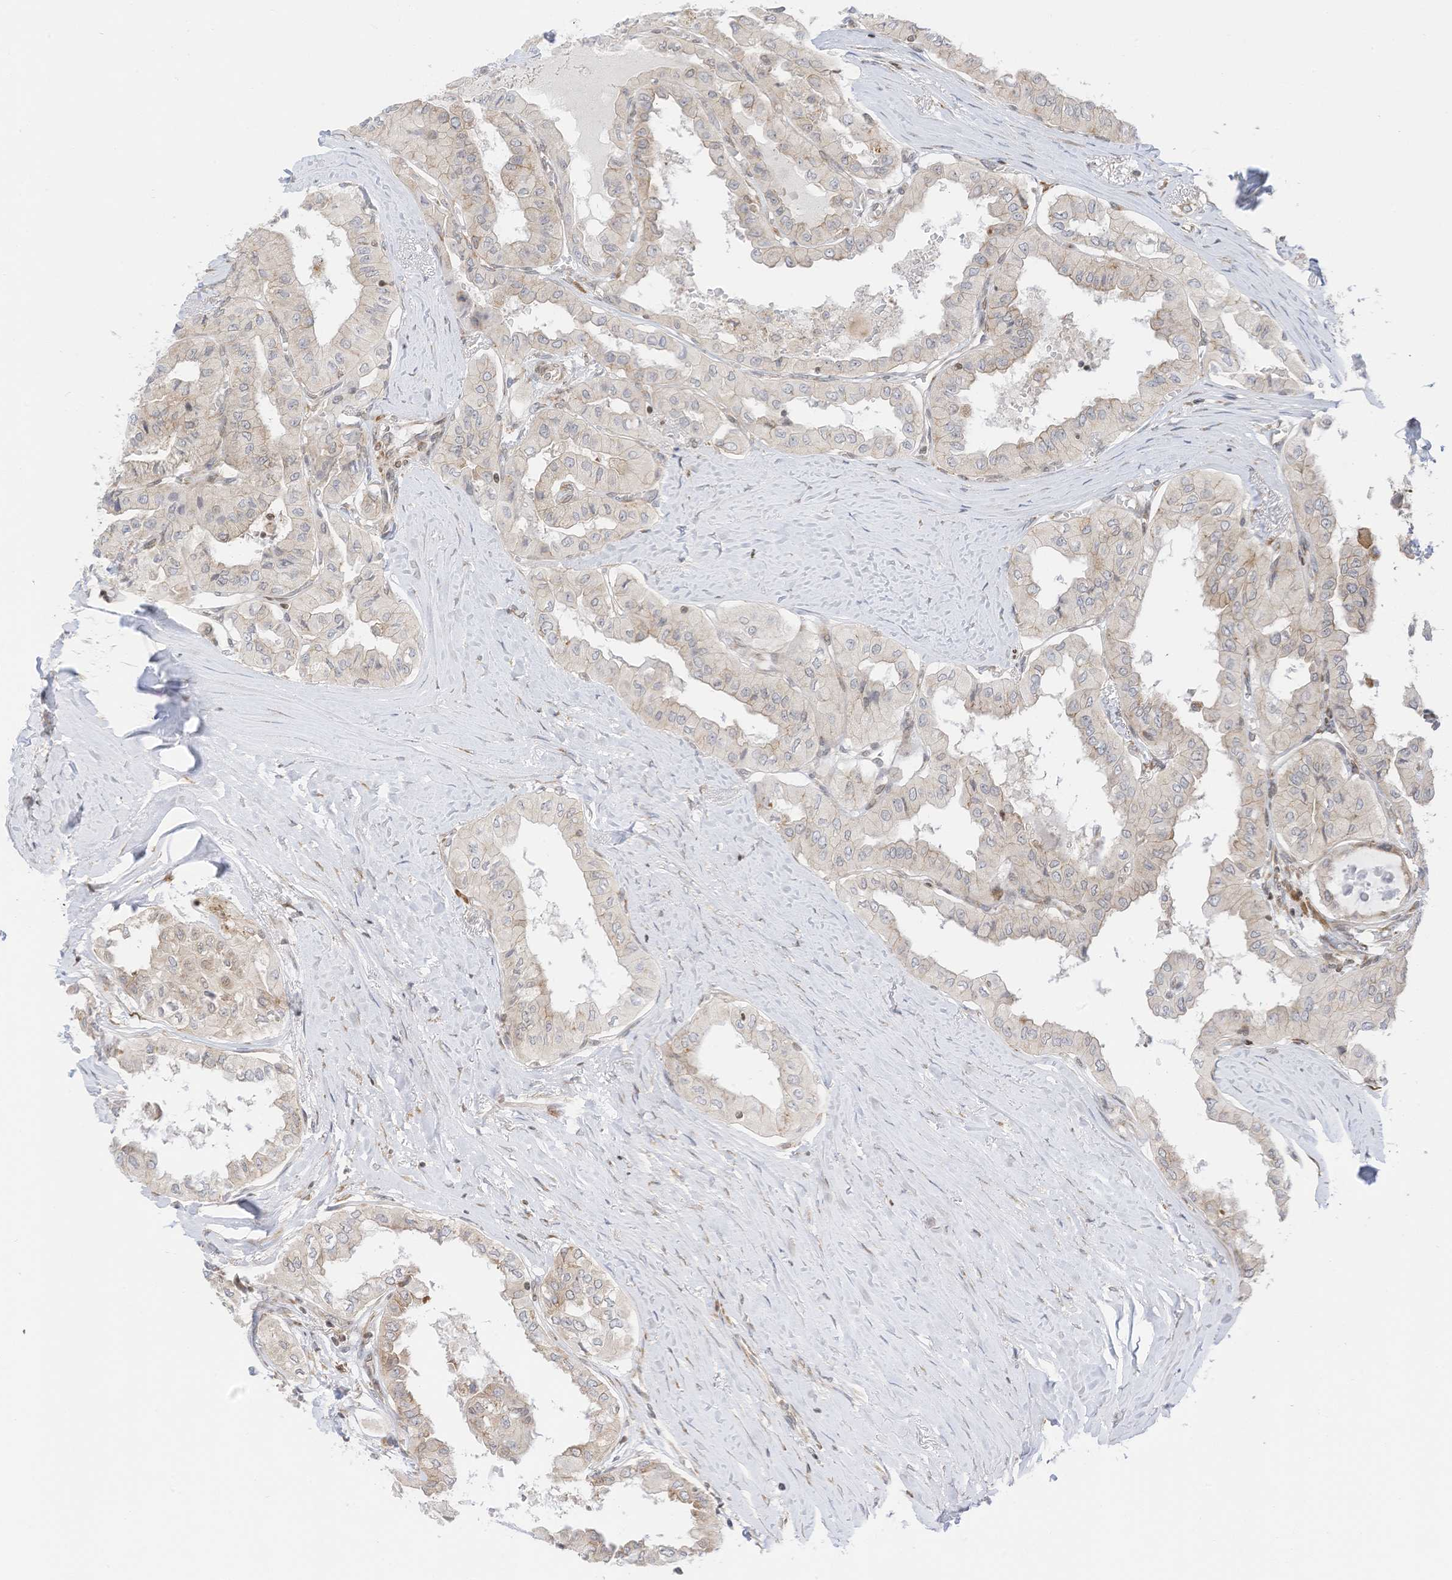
{"staining": {"intensity": "negative", "quantity": "none", "location": "none"}, "tissue": "thyroid cancer", "cell_type": "Tumor cells", "image_type": "cancer", "snomed": [{"axis": "morphology", "description": "Papillary adenocarcinoma, NOS"}, {"axis": "topography", "description": "Thyroid gland"}], "caption": "Papillary adenocarcinoma (thyroid) was stained to show a protein in brown. There is no significant expression in tumor cells.", "gene": "EDF1", "patient": {"sex": "female", "age": 59}}